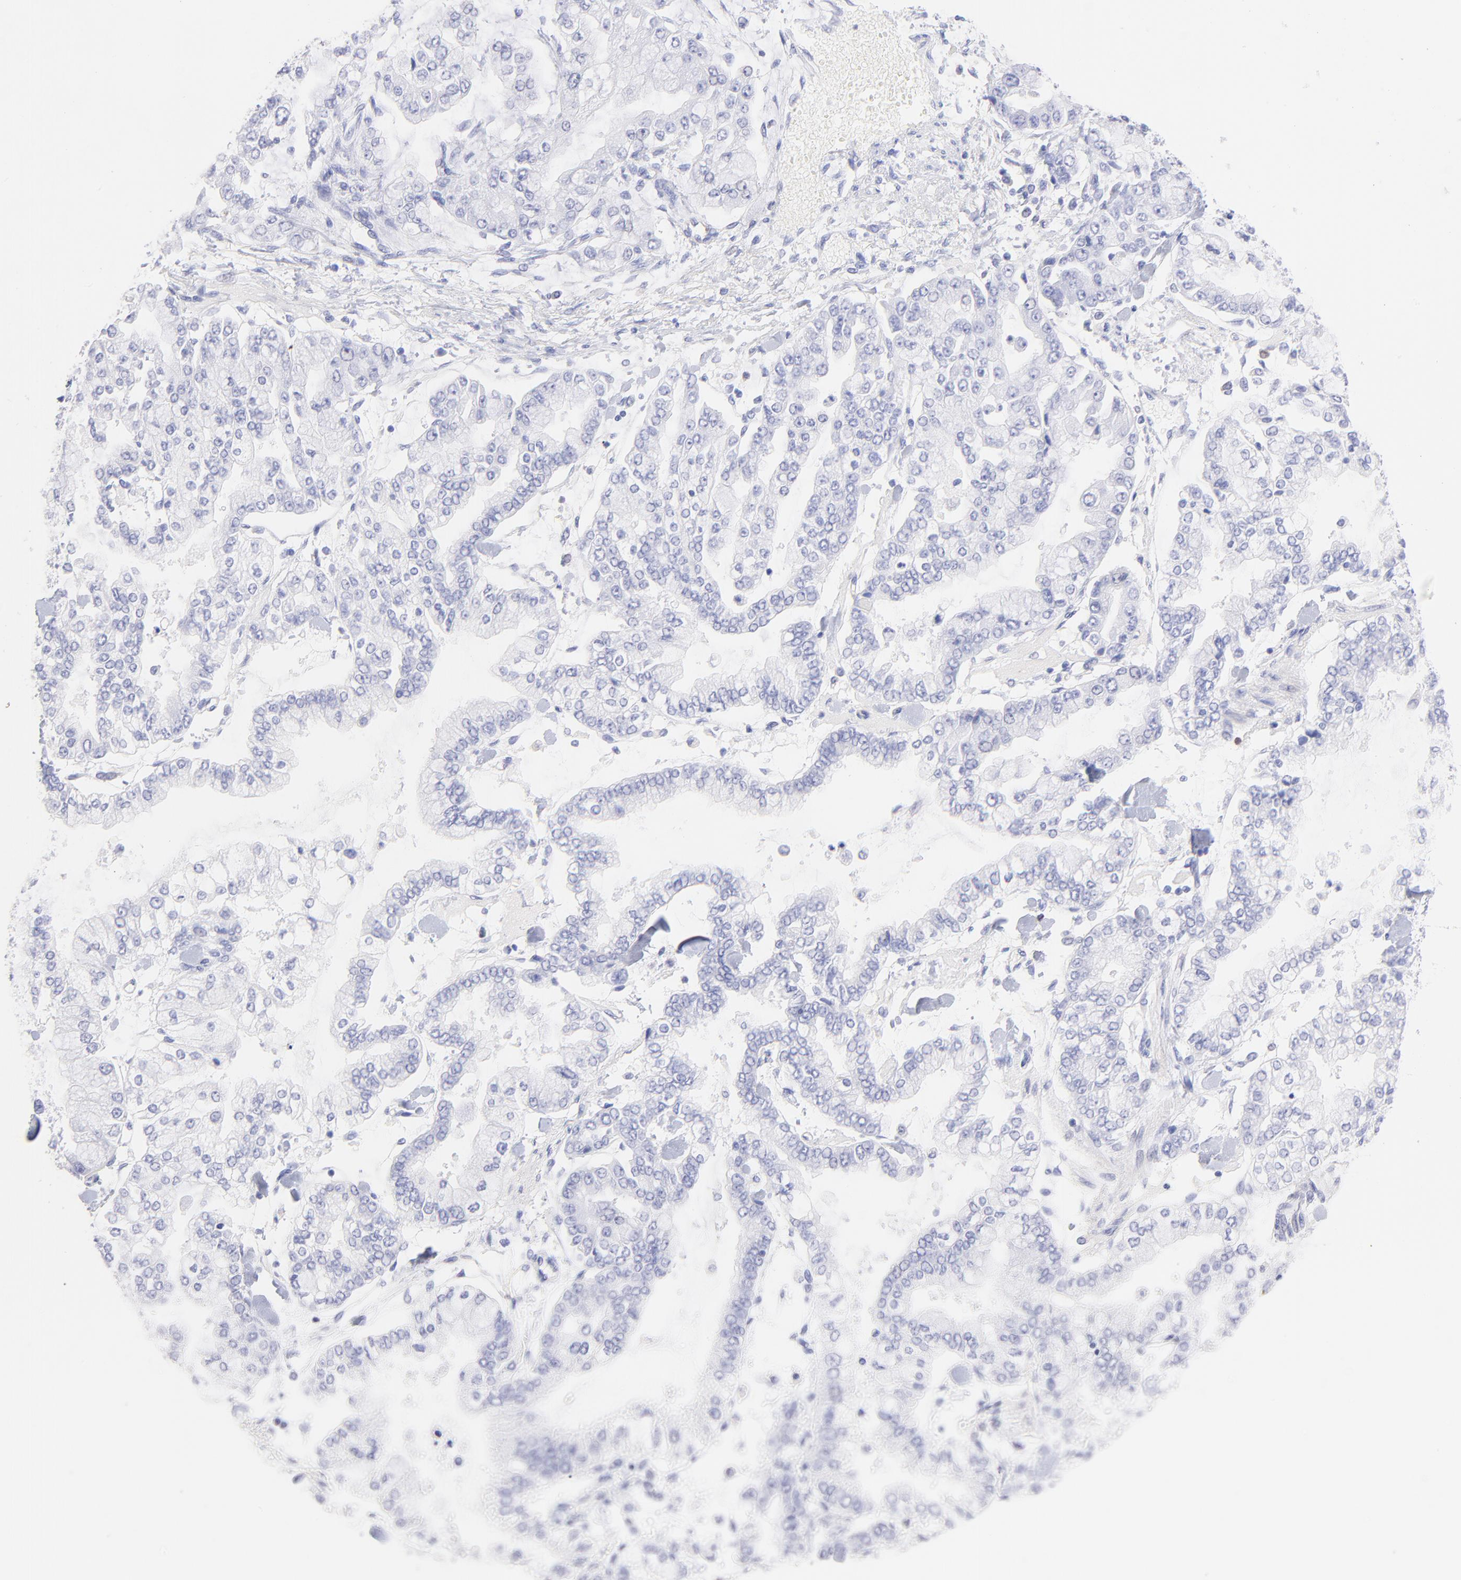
{"staining": {"intensity": "negative", "quantity": "none", "location": "none"}, "tissue": "stomach cancer", "cell_type": "Tumor cells", "image_type": "cancer", "snomed": [{"axis": "morphology", "description": "Normal tissue, NOS"}, {"axis": "morphology", "description": "Adenocarcinoma, NOS"}, {"axis": "topography", "description": "Stomach, upper"}, {"axis": "topography", "description": "Stomach"}], "caption": "Stomach cancer (adenocarcinoma) was stained to show a protein in brown. There is no significant staining in tumor cells.", "gene": "IRAG2", "patient": {"sex": "male", "age": 76}}